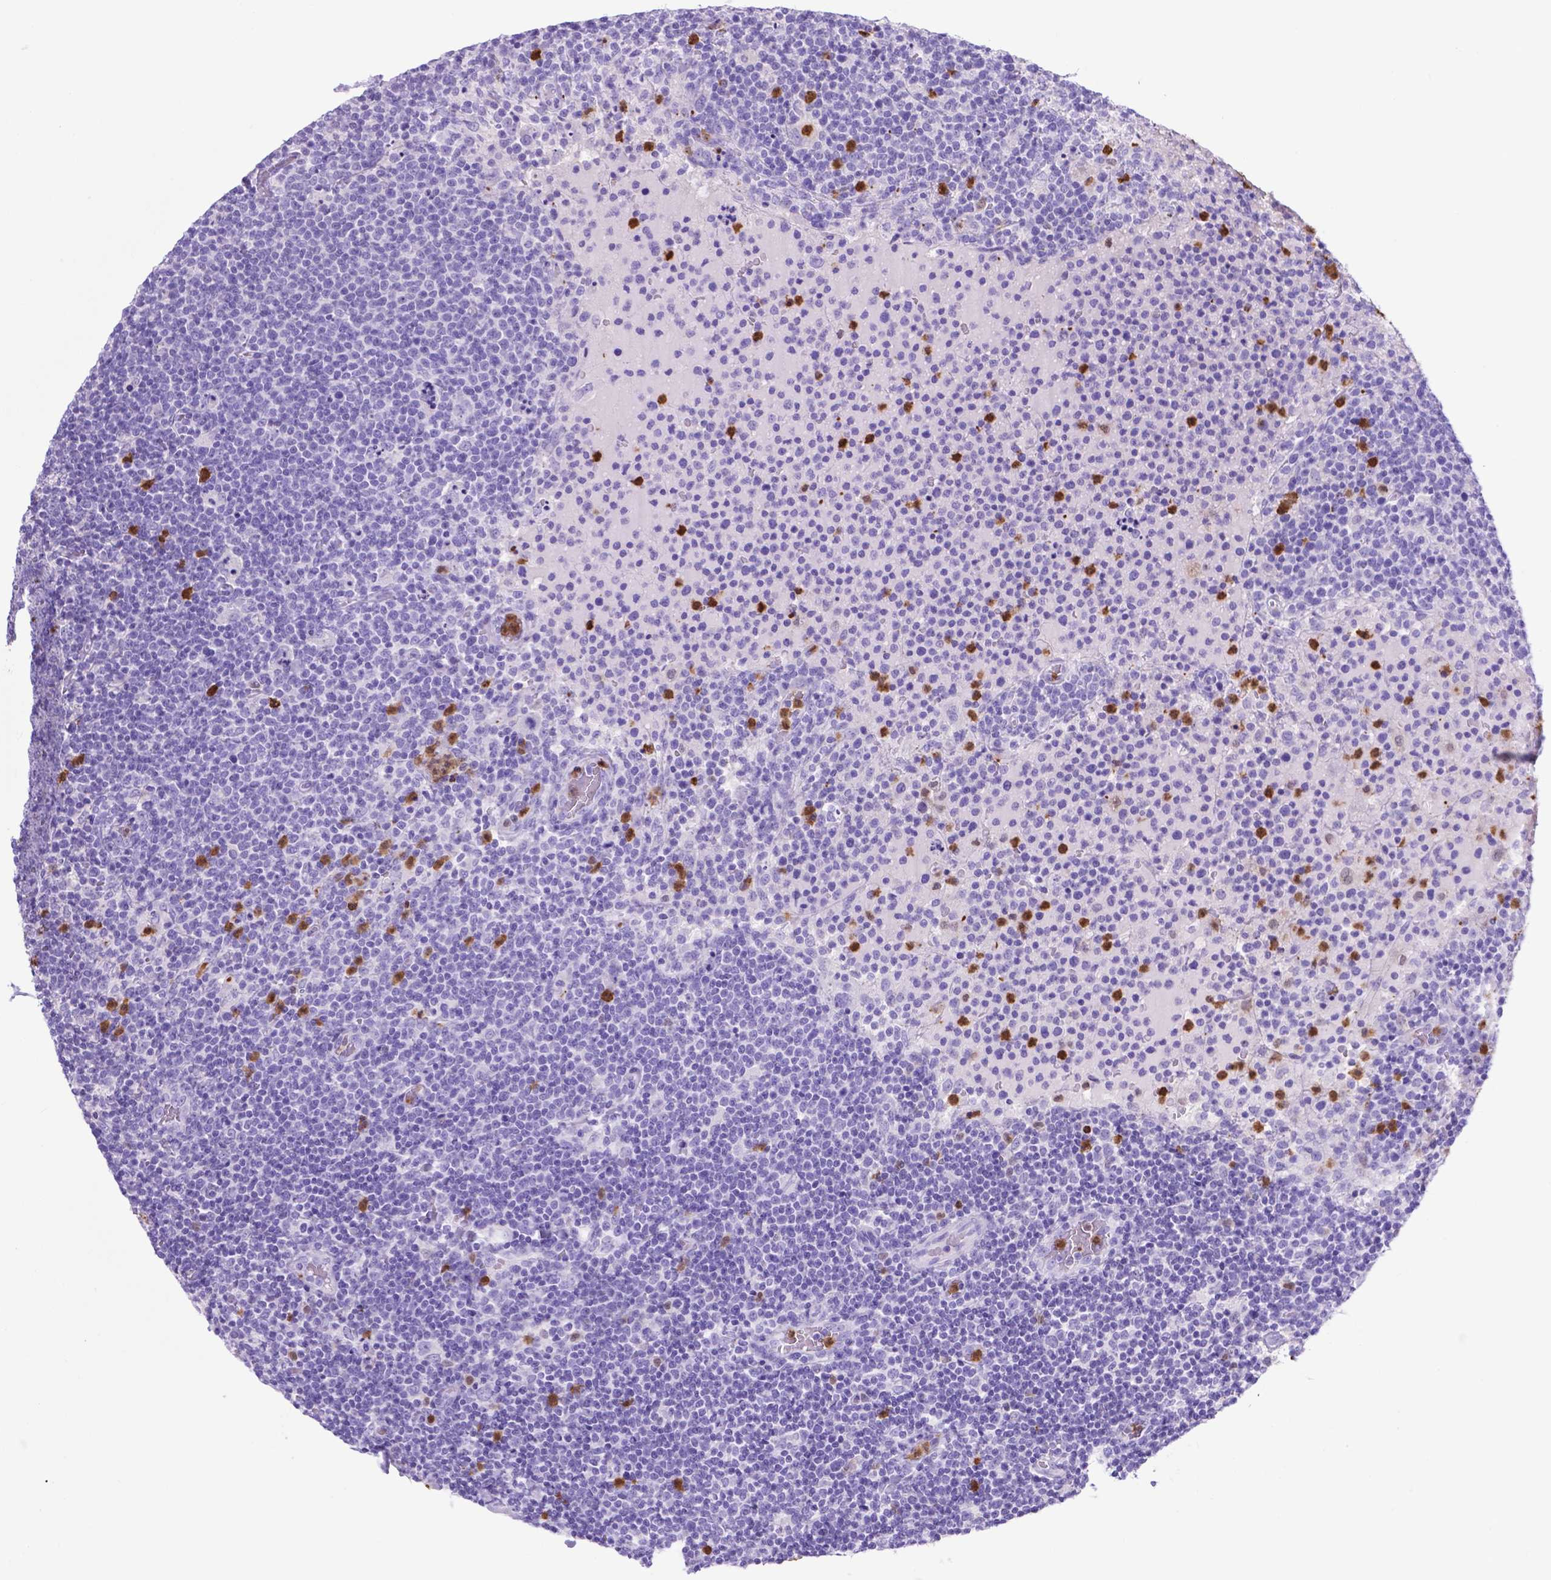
{"staining": {"intensity": "negative", "quantity": "none", "location": "none"}, "tissue": "lymphoma", "cell_type": "Tumor cells", "image_type": "cancer", "snomed": [{"axis": "morphology", "description": "Malignant lymphoma, non-Hodgkin's type, High grade"}, {"axis": "topography", "description": "Lymph node"}], "caption": "Tumor cells are negative for brown protein staining in lymphoma.", "gene": "LZTR1", "patient": {"sex": "male", "age": 61}}